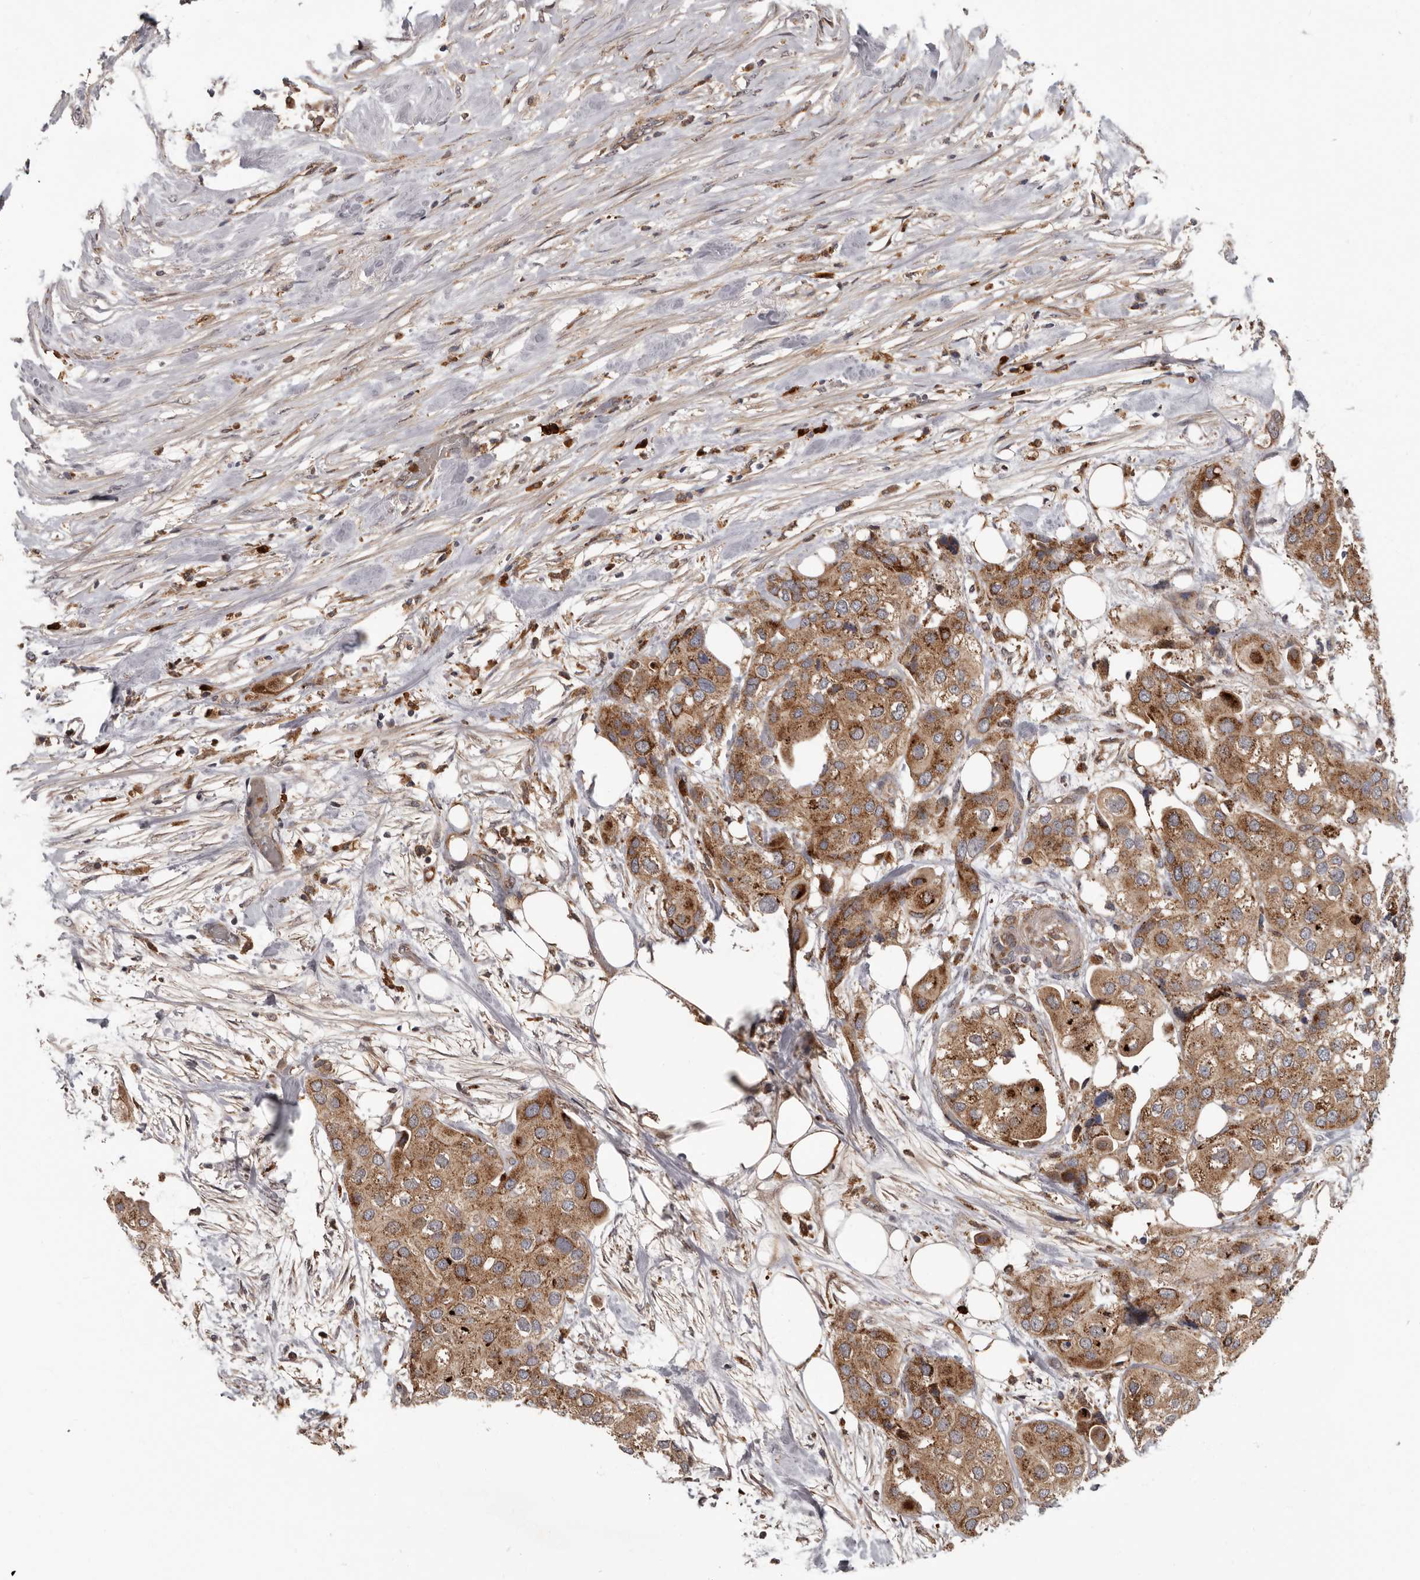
{"staining": {"intensity": "moderate", "quantity": ">75%", "location": "cytoplasmic/membranous"}, "tissue": "urothelial cancer", "cell_type": "Tumor cells", "image_type": "cancer", "snomed": [{"axis": "morphology", "description": "Urothelial carcinoma, High grade"}, {"axis": "topography", "description": "Urinary bladder"}], "caption": "Approximately >75% of tumor cells in urothelial cancer show moderate cytoplasmic/membranous protein staining as visualized by brown immunohistochemical staining.", "gene": "FGFR4", "patient": {"sex": "male", "age": 64}}